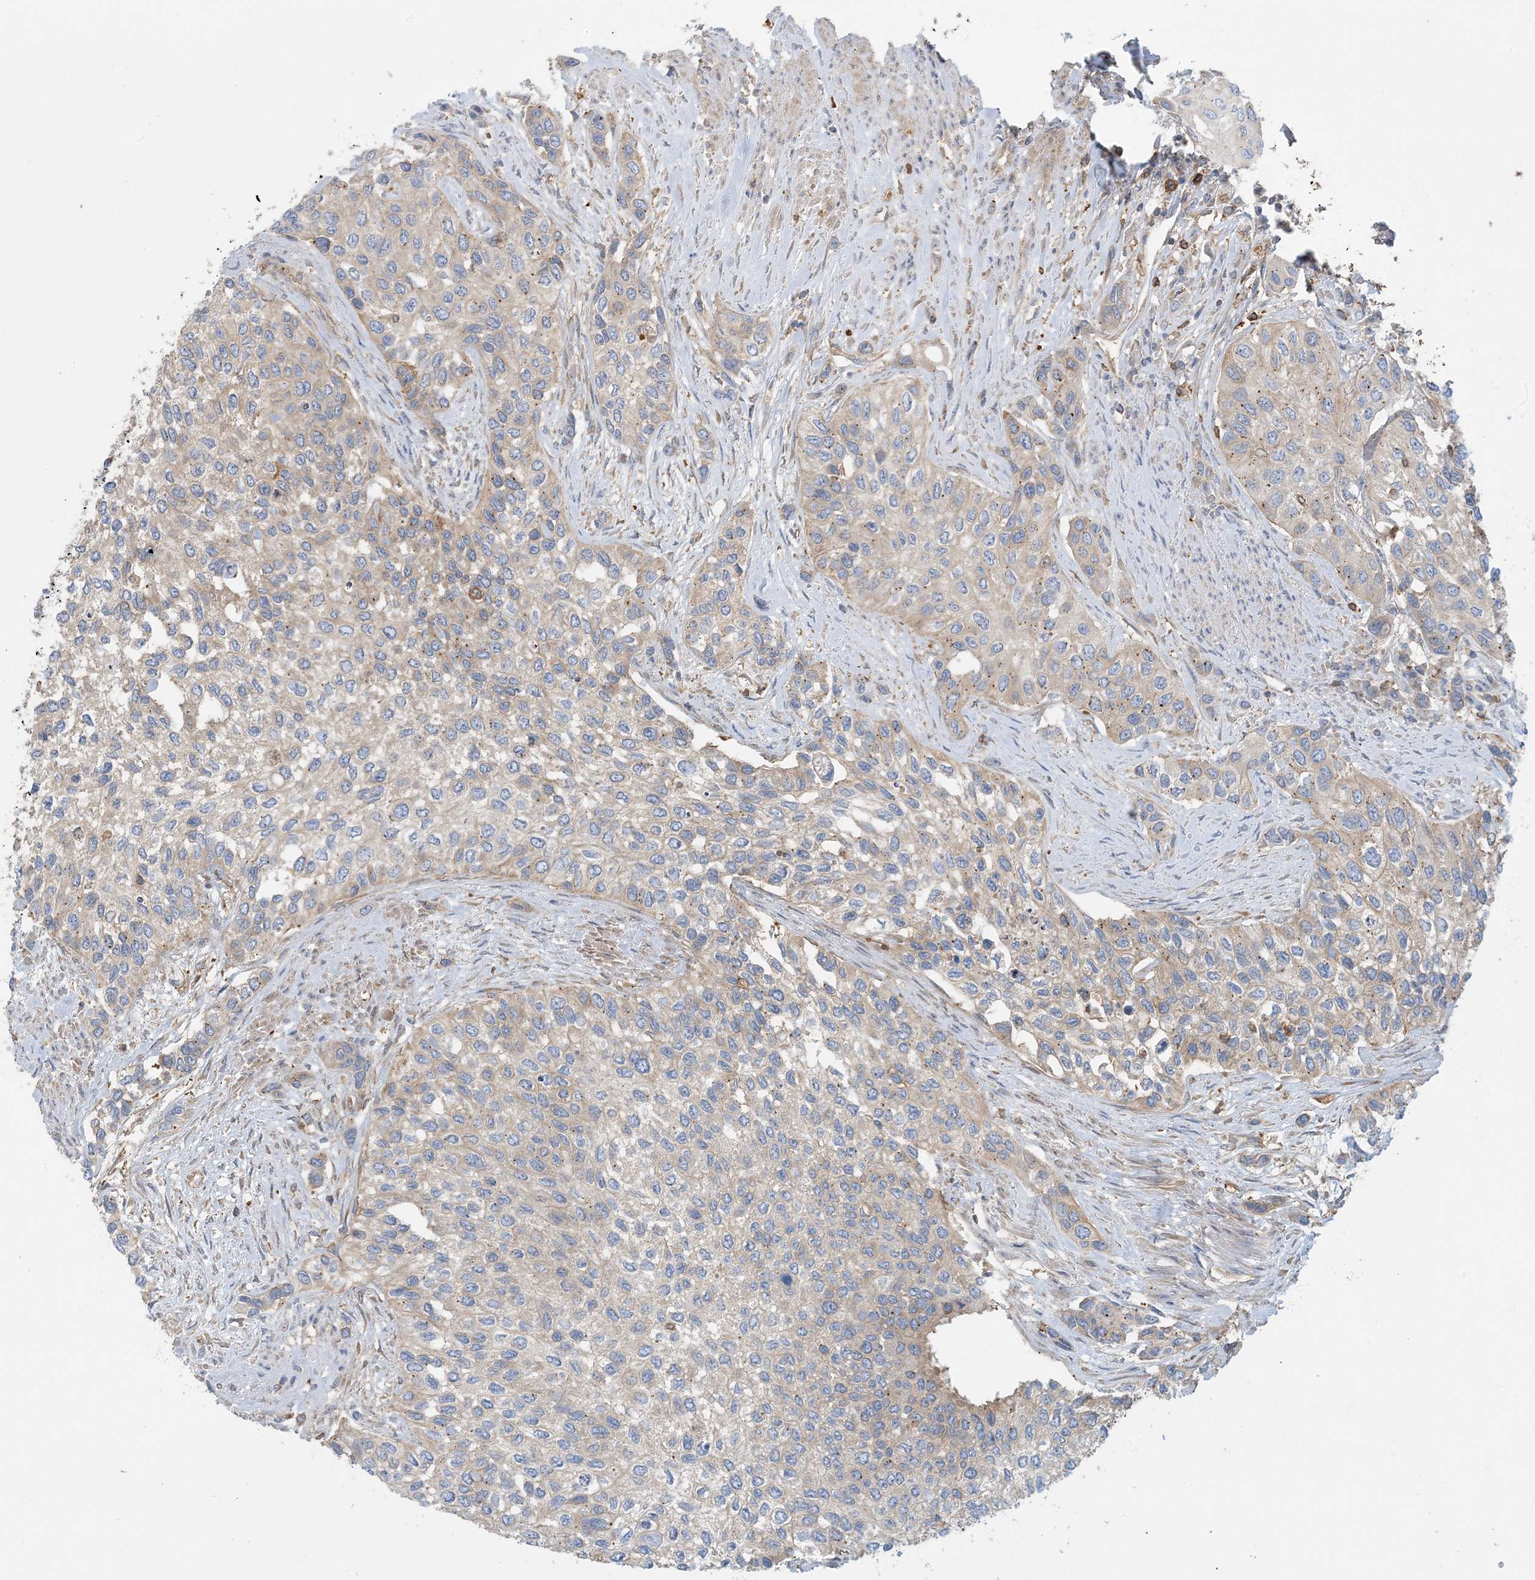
{"staining": {"intensity": "weak", "quantity": "<25%", "location": "cytoplasmic/membranous"}, "tissue": "urothelial cancer", "cell_type": "Tumor cells", "image_type": "cancer", "snomed": [{"axis": "morphology", "description": "Normal tissue, NOS"}, {"axis": "morphology", "description": "Urothelial carcinoma, High grade"}, {"axis": "topography", "description": "Vascular tissue"}, {"axis": "topography", "description": "Urinary bladder"}], "caption": "IHC of human high-grade urothelial carcinoma exhibits no expression in tumor cells.", "gene": "SFMBT2", "patient": {"sex": "female", "age": 56}}